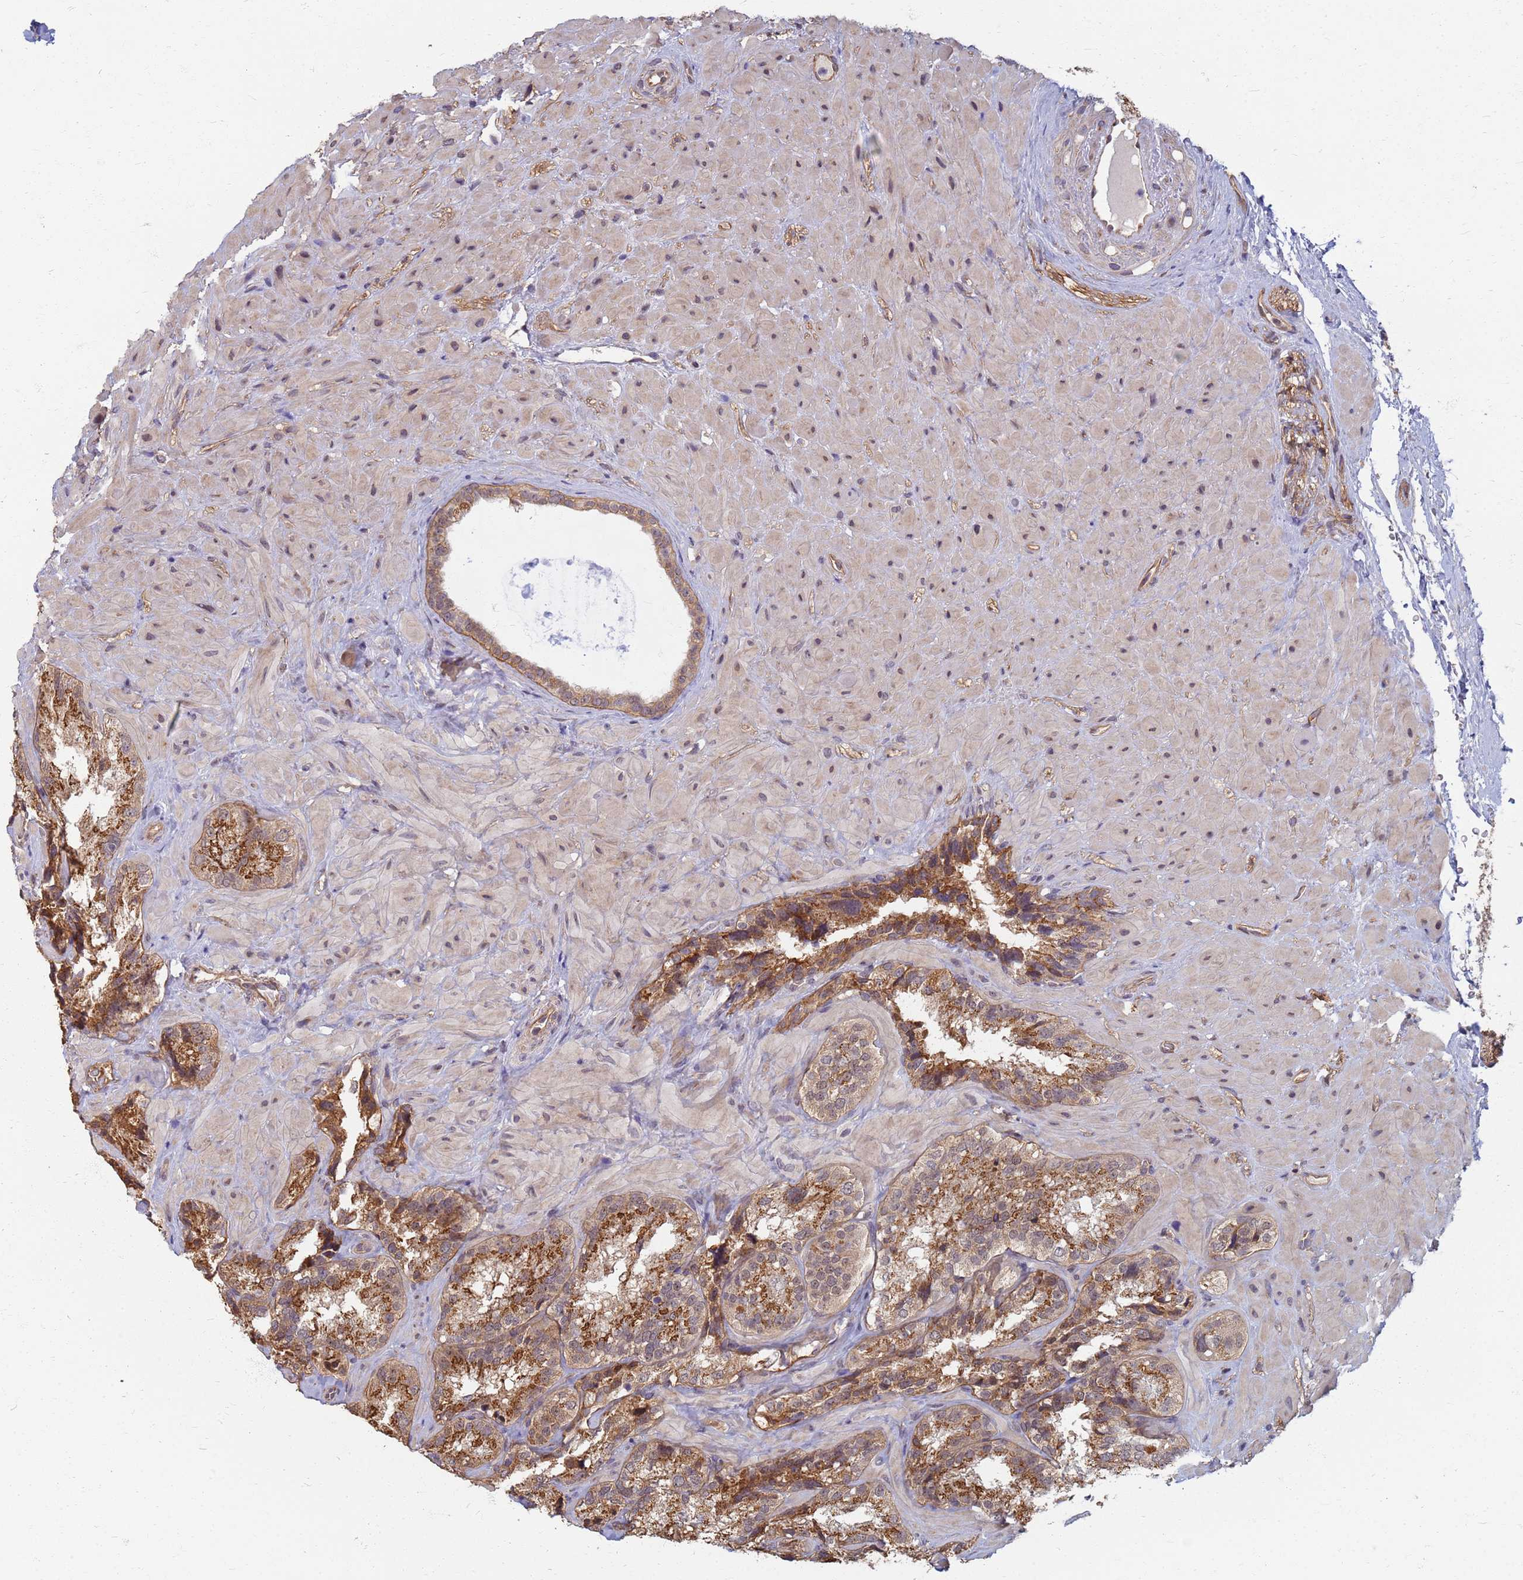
{"staining": {"intensity": "moderate", "quantity": ">75%", "location": "cytoplasmic/membranous"}, "tissue": "seminal vesicle", "cell_type": "Glandular cells", "image_type": "normal", "snomed": [{"axis": "morphology", "description": "Normal tissue, NOS"}, {"axis": "topography", "description": "Seminal veicle"}], "caption": "Seminal vesicle stained with IHC exhibits moderate cytoplasmic/membranous expression in about >75% of glandular cells. The staining was performed using DAB, with brown indicating positive protein expression. Nuclei are stained blue with hematoxylin.", "gene": "ITGB4", "patient": {"sex": "male", "age": 58}}